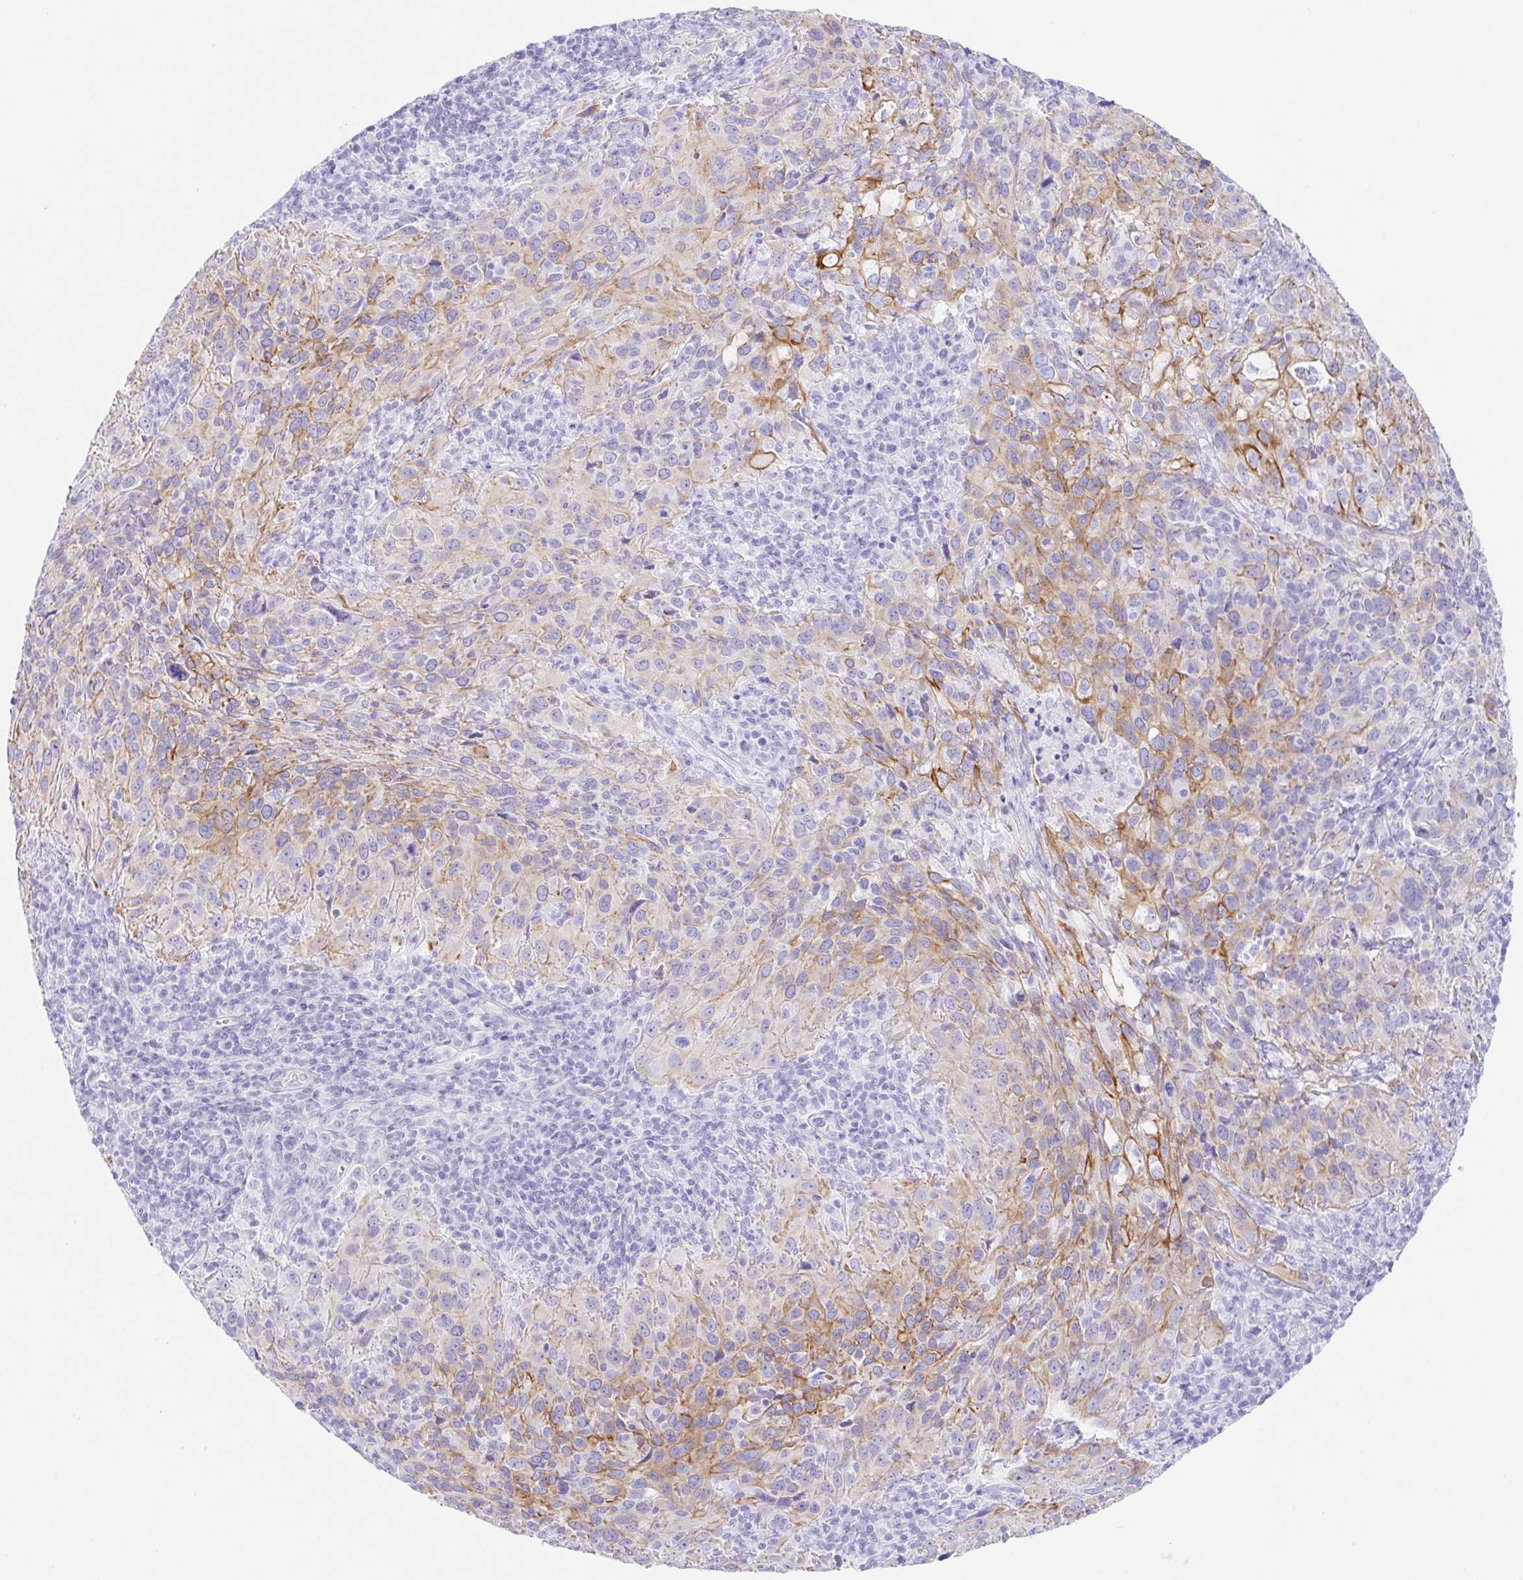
{"staining": {"intensity": "moderate", "quantity": "25%-75%", "location": "cytoplasmic/membranous"}, "tissue": "cervical cancer", "cell_type": "Tumor cells", "image_type": "cancer", "snomed": [{"axis": "morphology", "description": "Squamous cell carcinoma, NOS"}, {"axis": "topography", "description": "Cervix"}], "caption": "Moderate cytoplasmic/membranous staining for a protein is identified in about 25%-75% of tumor cells of cervical squamous cell carcinoma using immunohistochemistry.", "gene": "CLDND2", "patient": {"sex": "female", "age": 51}}